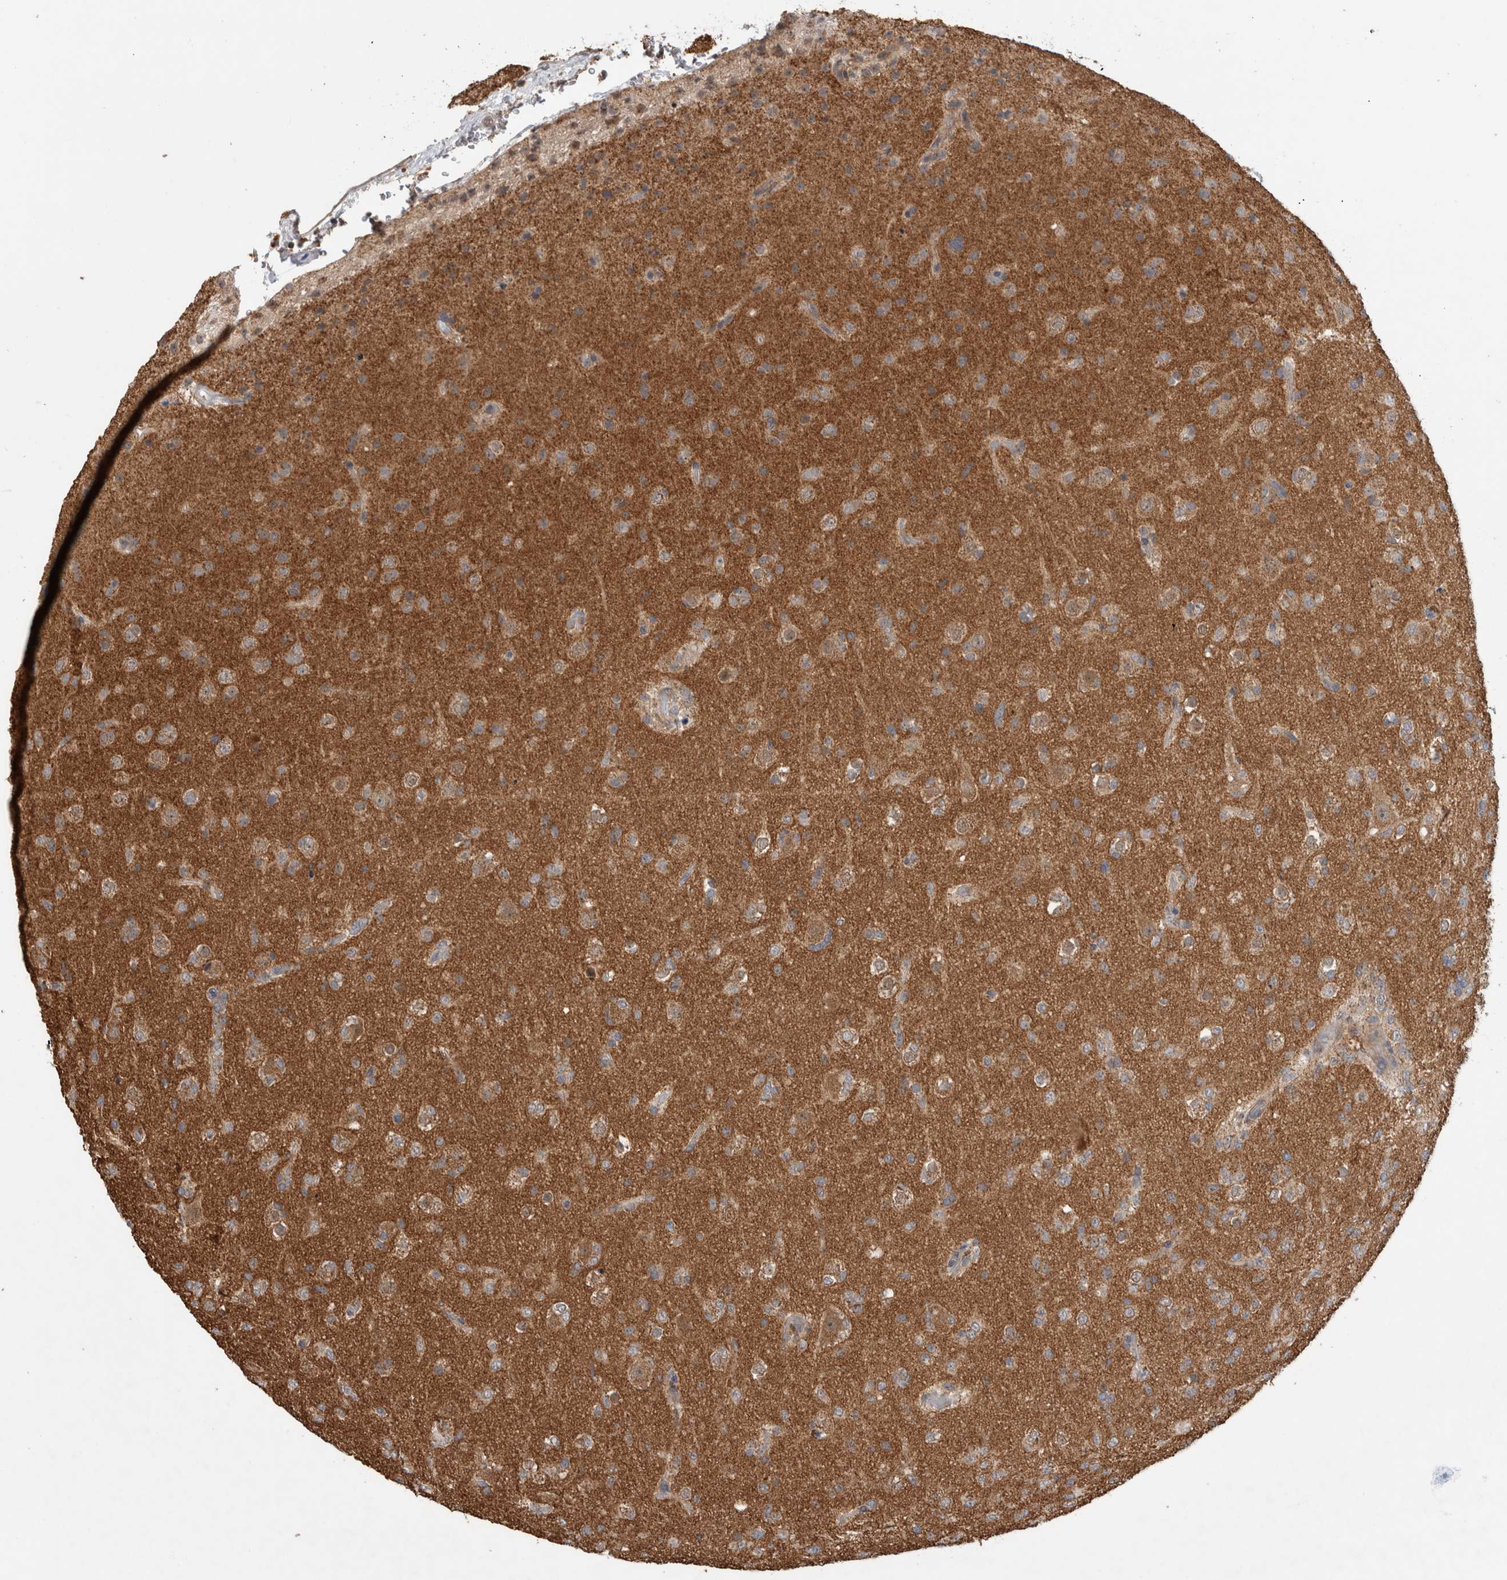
{"staining": {"intensity": "moderate", "quantity": ">75%", "location": "cytoplasmic/membranous"}, "tissue": "glioma", "cell_type": "Tumor cells", "image_type": "cancer", "snomed": [{"axis": "morphology", "description": "Glioma, malignant, Low grade"}, {"axis": "topography", "description": "Brain"}], "caption": "Glioma stained with DAB immunohistochemistry (IHC) reveals medium levels of moderate cytoplasmic/membranous positivity in approximately >75% of tumor cells. (IHC, brightfield microscopy, high magnification).", "gene": "ADGRL3", "patient": {"sex": "male", "age": 65}}